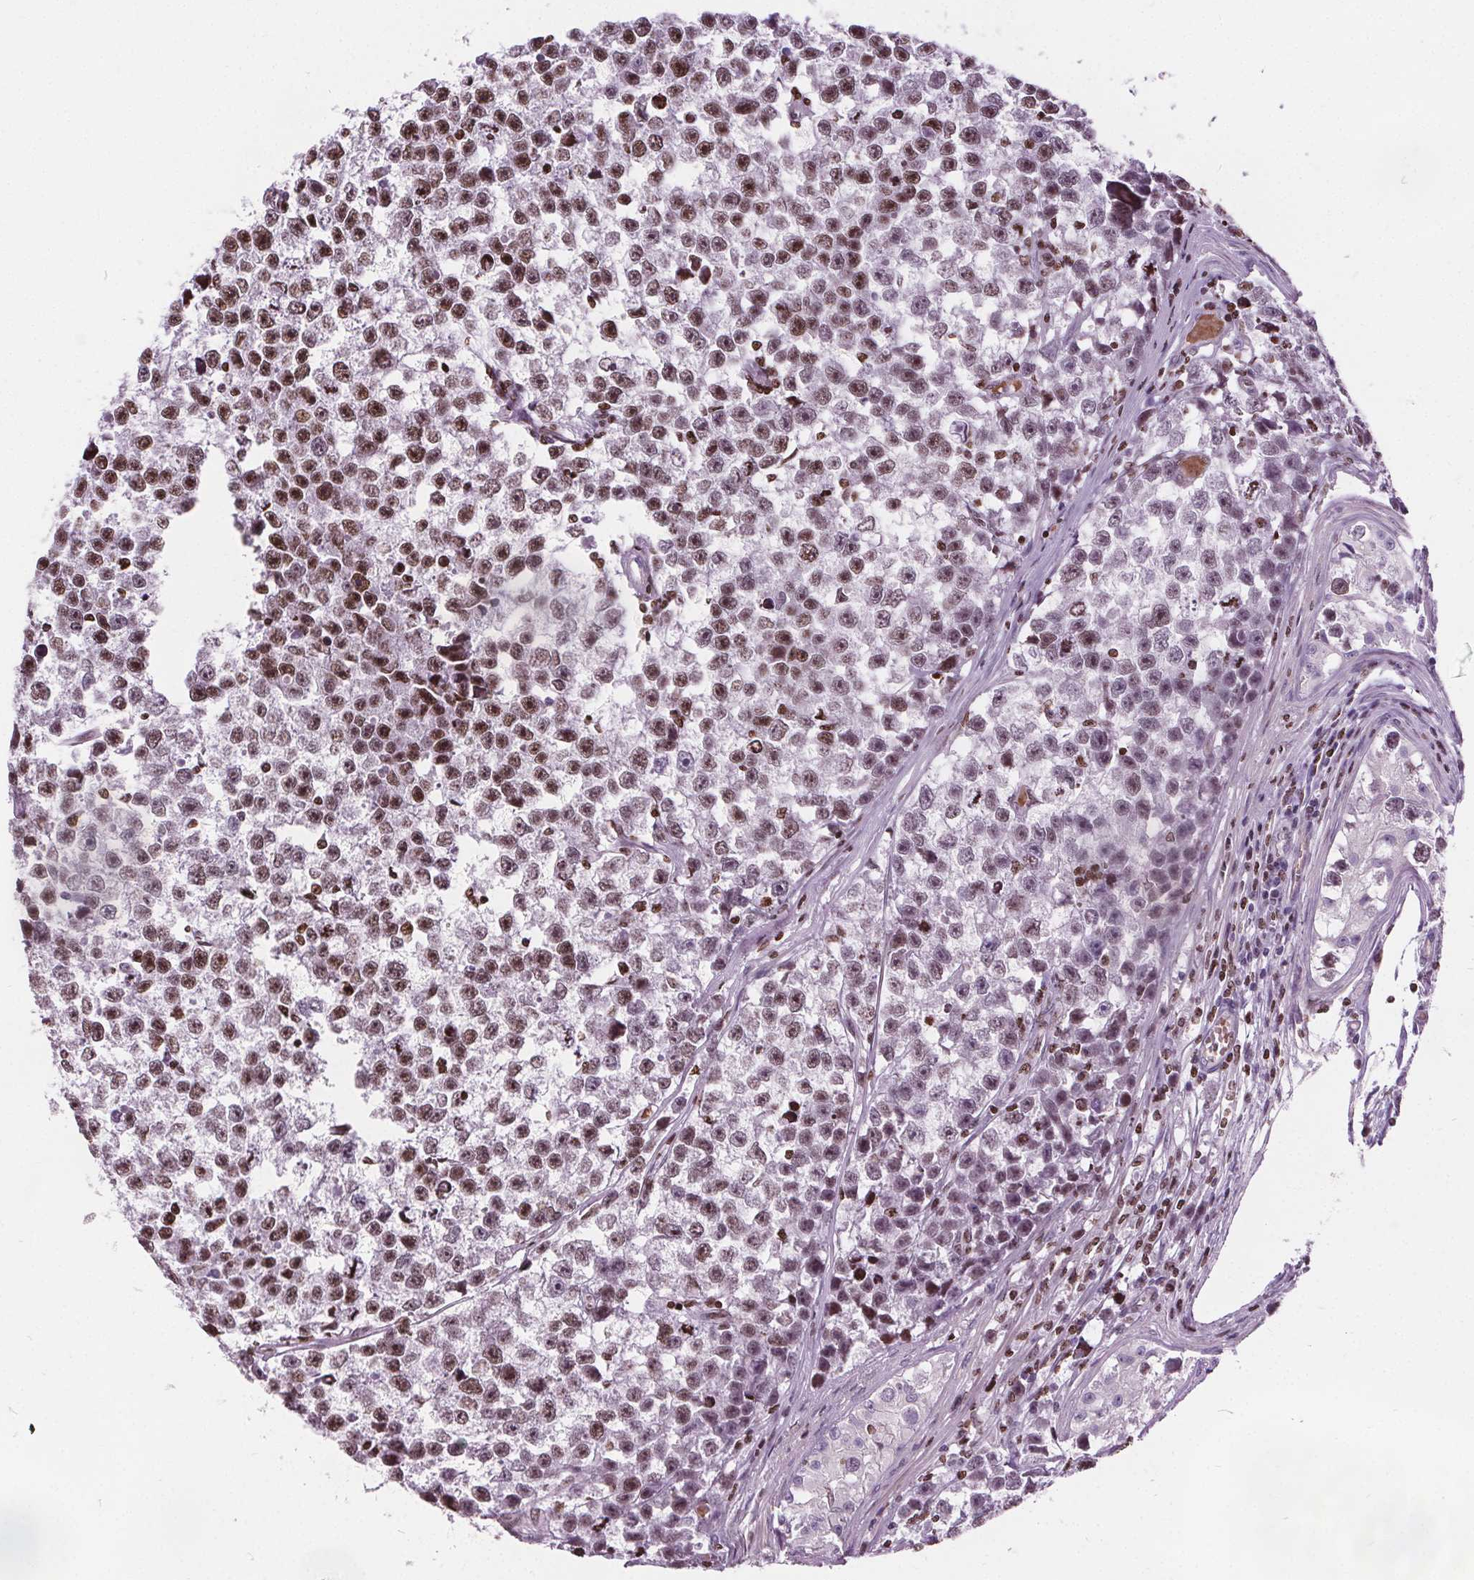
{"staining": {"intensity": "moderate", "quantity": ">75%", "location": "nuclear"}, "tissue": "testis cancer", "cell_type": "Tumor cells", "image_type": "cancer", "snomed": [{"axis": "morphology", "description": "Seminoma, NOS"}, {"axis": "topography", "description": "Testis"}], "caption": "Seminoma (testis) stained for a protein (brown) displays moderate nuclear positive staining in approximately >75% of tumor cells.", "gene": "ISLR2", "patient": {"sex": "male", "age": 26}}